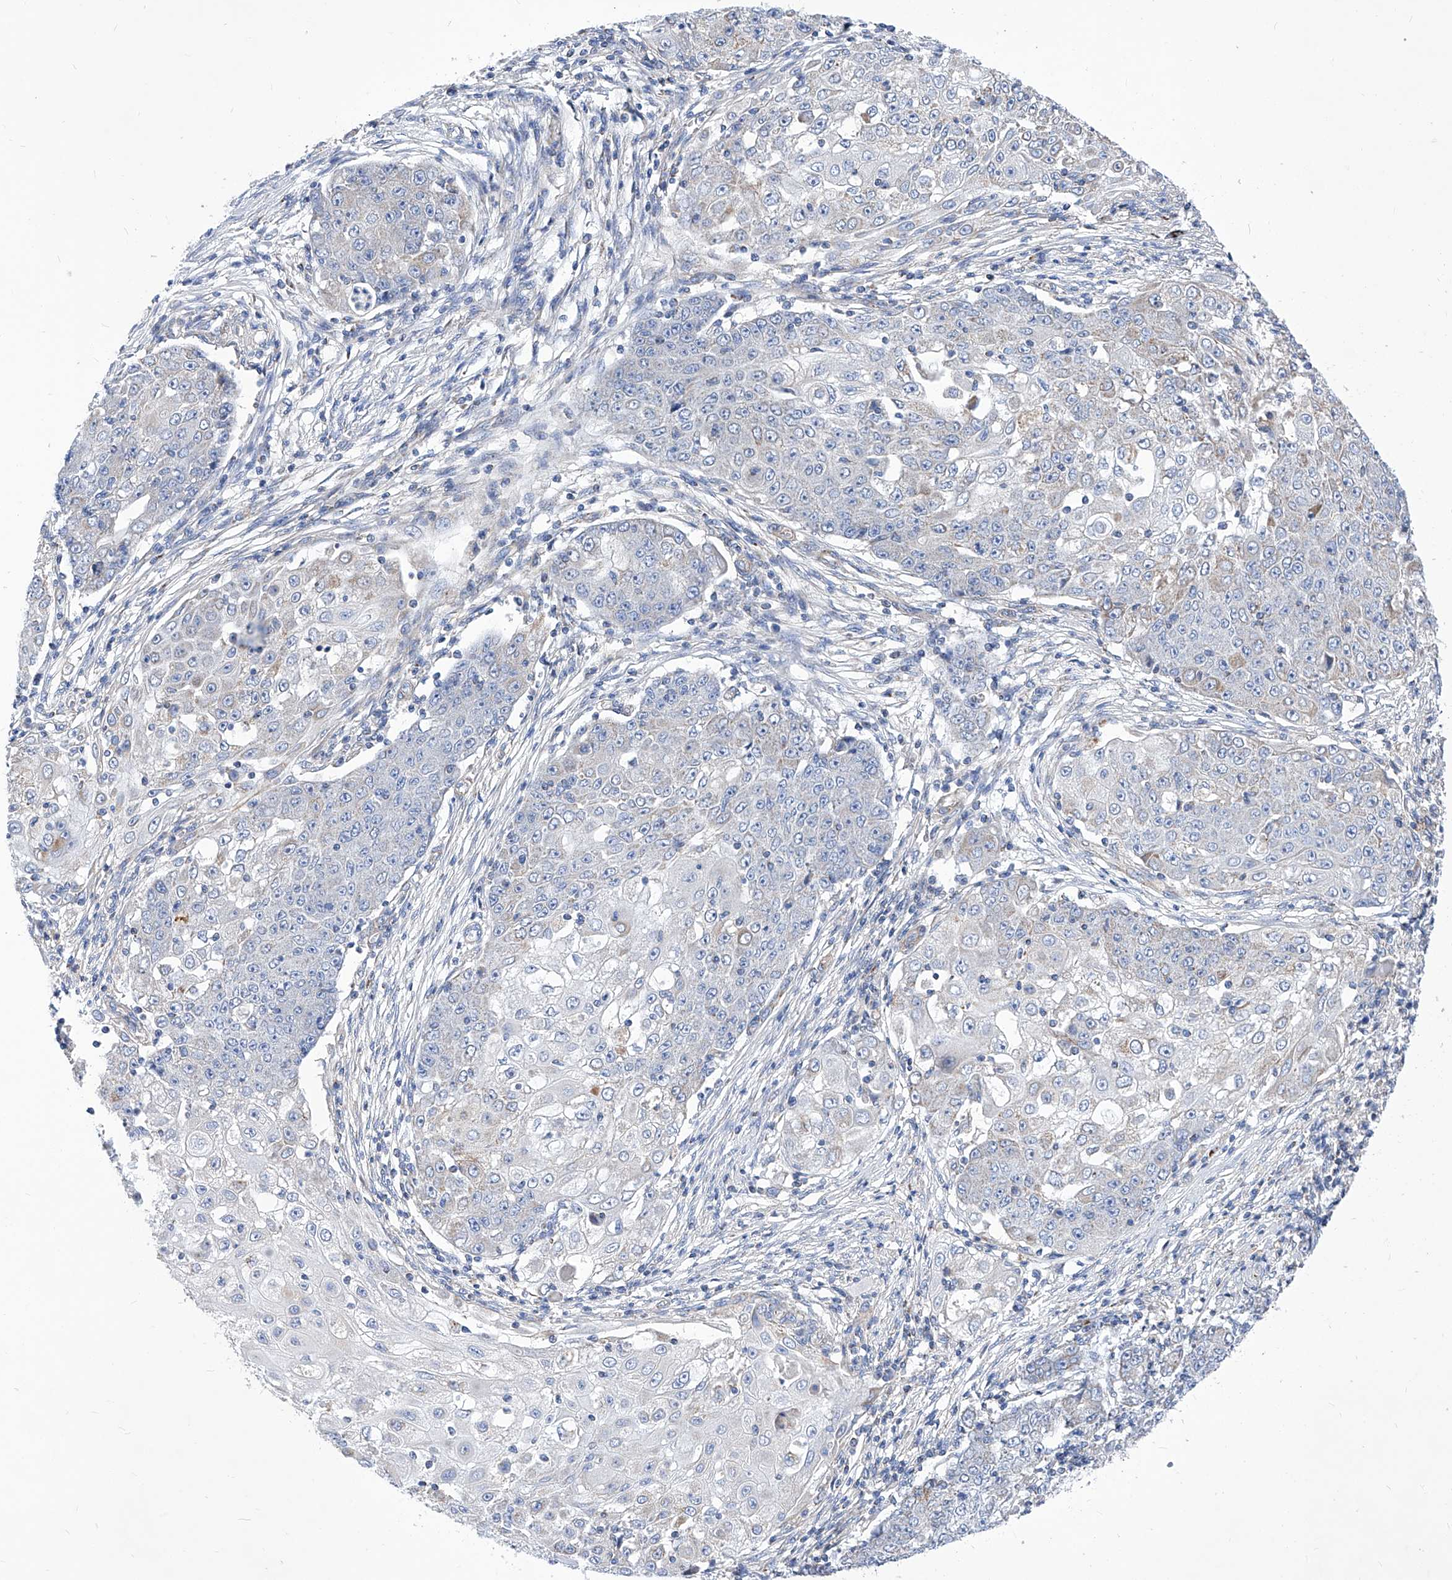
{"staining": {"intensity": "weak", "quantity": "<25%", "location": "cytoplasmic/membranous"}, "tissue": "ovarian cancer", "cell_type": "Tumor cells", "image_type": "cancer", "snomed": [{"axis": "morphology", "description": "Carcinoma, endometroid"}, {"axis": "topography", "description": "Ovary"}], "caption": "High magnification brightfield microscopy of ovarian endometroid carcinoma stained with DAB (3,3'-diaminobenzidine) (brown) and counterstained with hematoxylin (blue): tumor cells show no significant positivity. The staining was performed using DAB to visualize the protein expression in brown, while the nuclei were stained in blue with hematoxylin (Magnification: 20x).", "gene": "HRNR", "patient": {"sex": "female", "age": 42}}